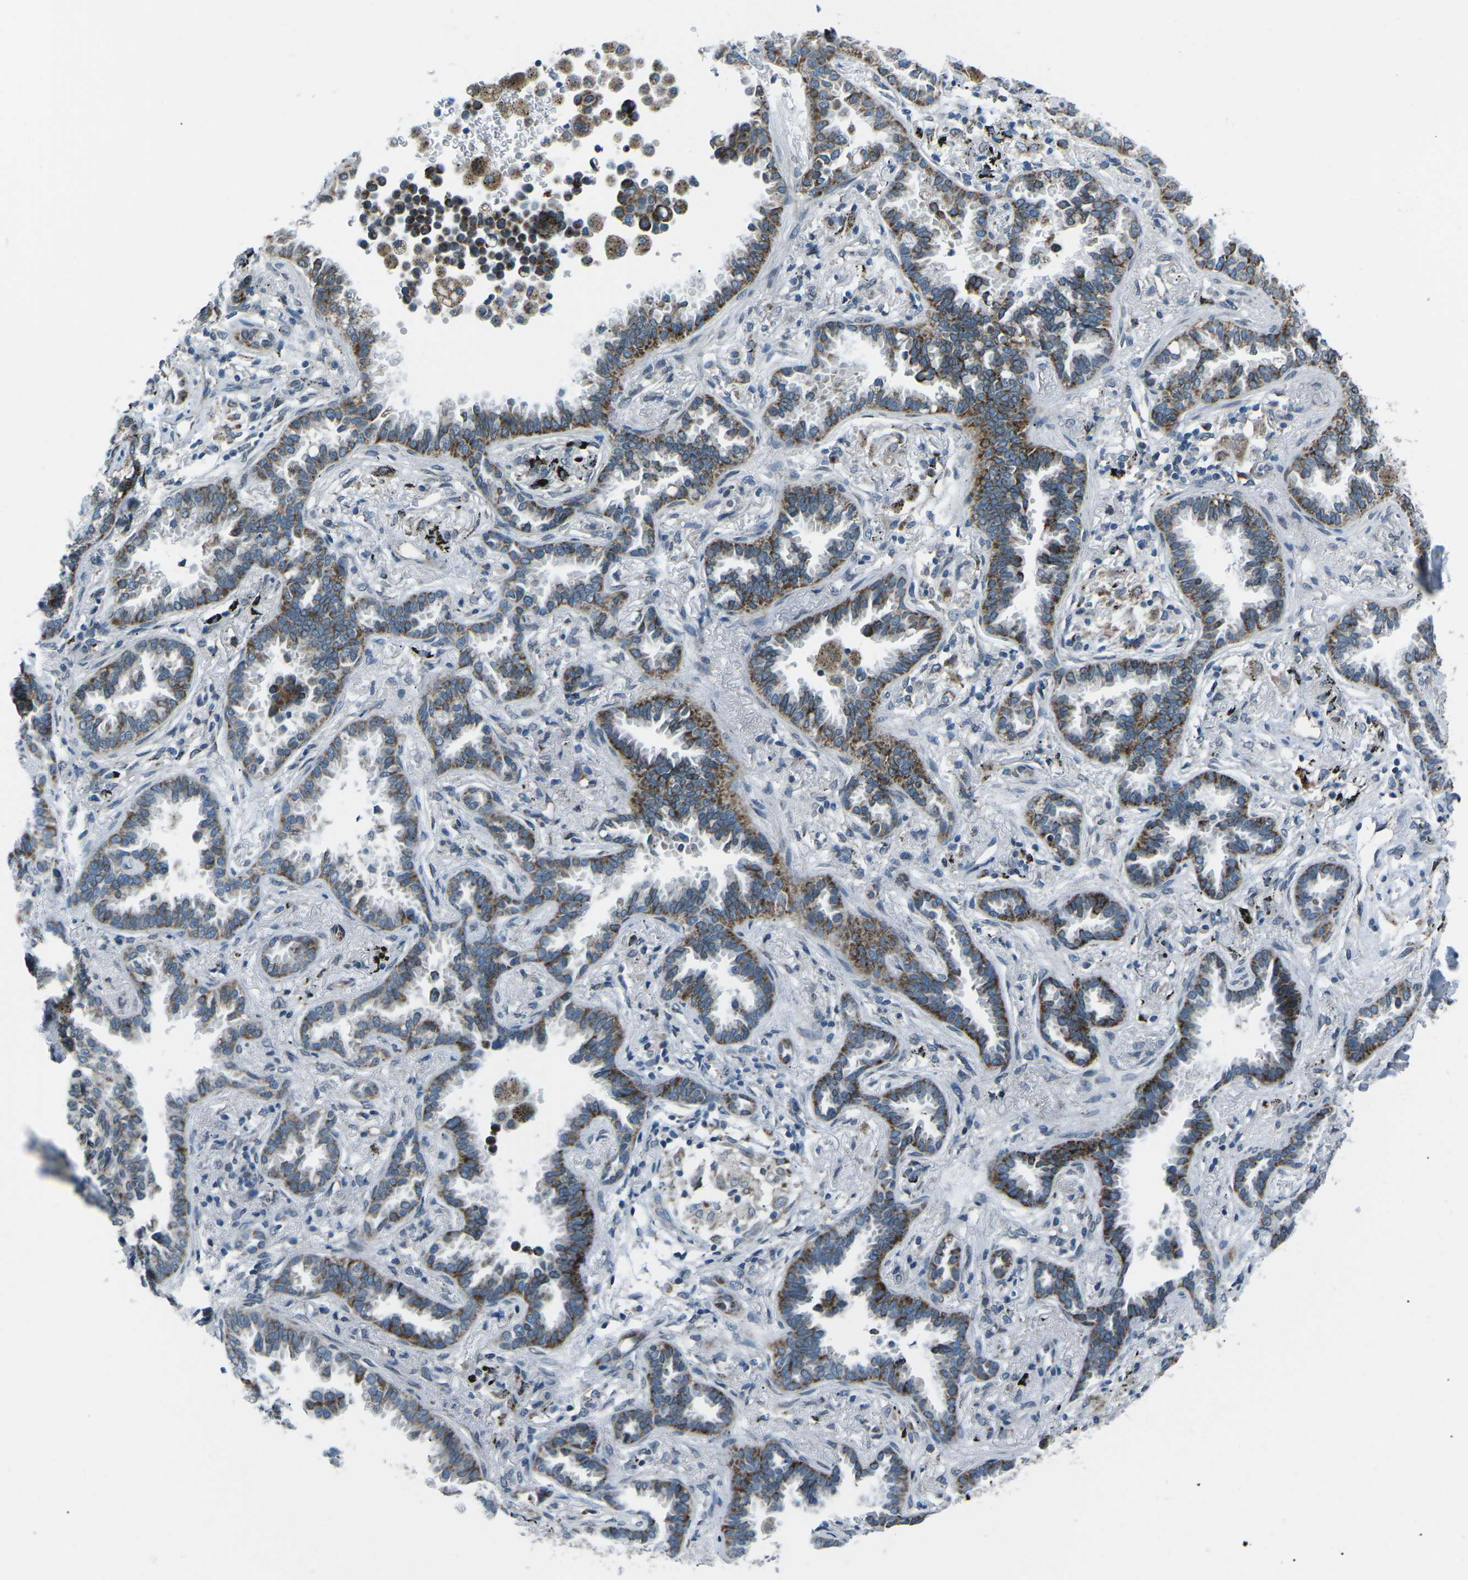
{"staining": {"intensity": "moderate", "quantity": ">75%", "location": "cytoplasmic/membranous"}, "tissue": "lung cancer", "cell_type": "Tumor cells", "image_type": "cancer", "snomed": [{"axis": "morphology", "description": "Normal tissue, NOS"}, {"axis": "morphology", "description": "Adenocarcinoma, NOS"}, {"axis": "topography", "description": "Lung"}], "caption": "Brown immunohistochemical staining in human lung cancer demonstrates moderate cytoplasmic/membranous expression in approximately >75% of tumor cells.", "gene": "RFESD", "patient": {"sex": "male", "age": 59}}